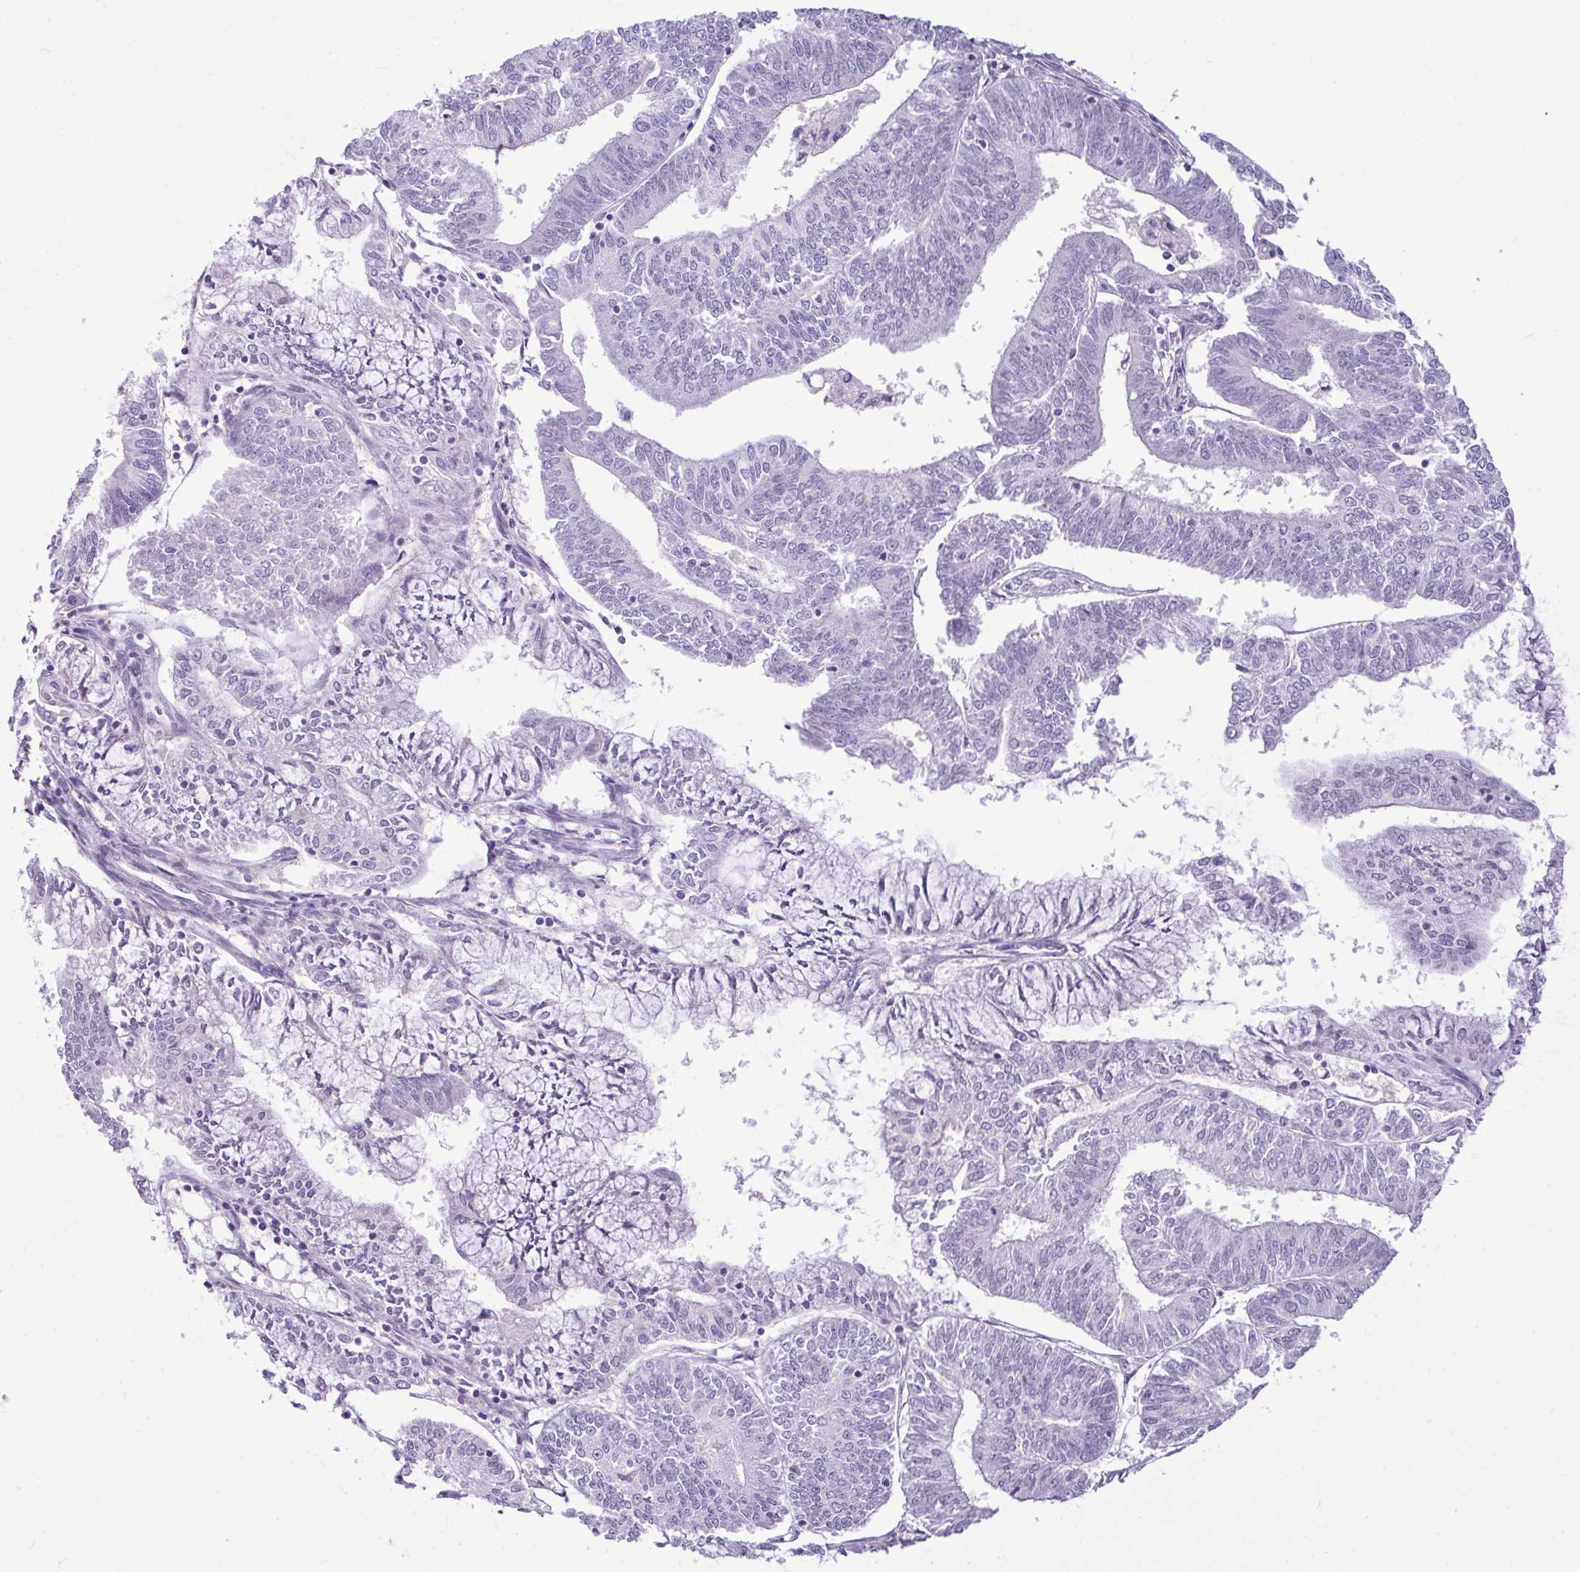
{"staining": {"intensity": "negative", "quantity": "none", "location": "none"}, "tissue": "endometrial cancer", "cell_type": "Tumor cells", "image_type": "cancer", "snomed": [{"axis": "morphology", "description": "Adenocarcinoma, NOS"}, {"axis": "topography", "description": "Endometrium"}], "caption": "IHC histopathology image of human endometrial cancer (adenocarcinoma) stained for a protein (brown), which displays no positivity in tumor cells.", "gene": "MOCS1", "patient": {"sex": "female", "age": 61}}